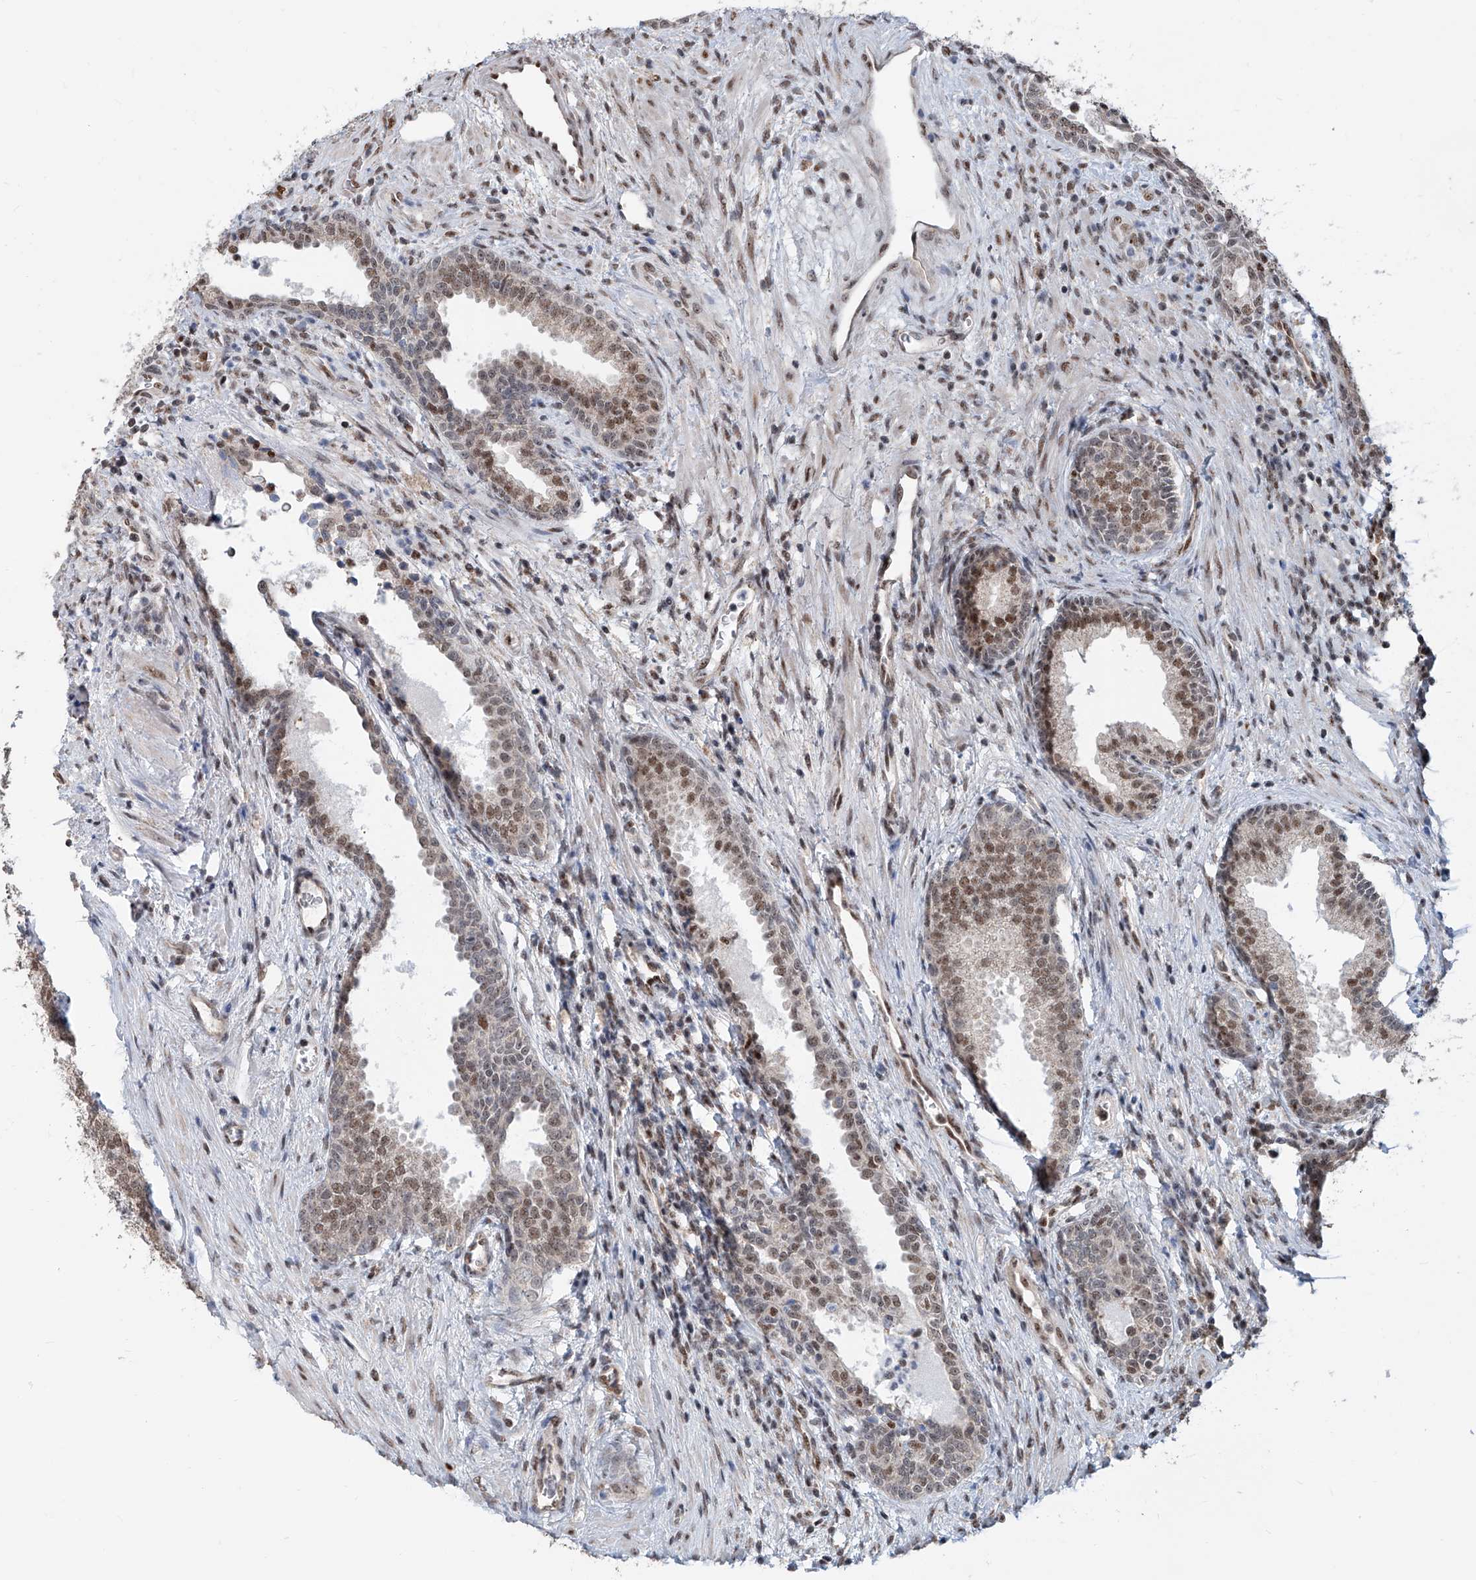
{"staining": {"intensity": "moderate", "quantity": "25%-75%", "location": "nuclear"}, "tissue": "prostate", "cell_type": "Glandular cells", "image_type": "normal", "snomed": [{"axis": "morphology", "description": "Normal tissue, NOS"}, {"axis": "topography", "description": "Prostate"}], "caption": "High-magnification brightfield microscopy of benign prostate stained with DAB (3,3'-diaminobenzidine) (brown) and counterstained with hematoxylin (blue). glandular cells exhibit moderate nuclear expression is seen in approximately25%-75% of cells. (DAB (3,3'-diaminobenzidine) IHC, brown staining for protein, blue staining for nuclei).", "gene": "SDE2", "patient": {"sex": "male", "age": 76}}